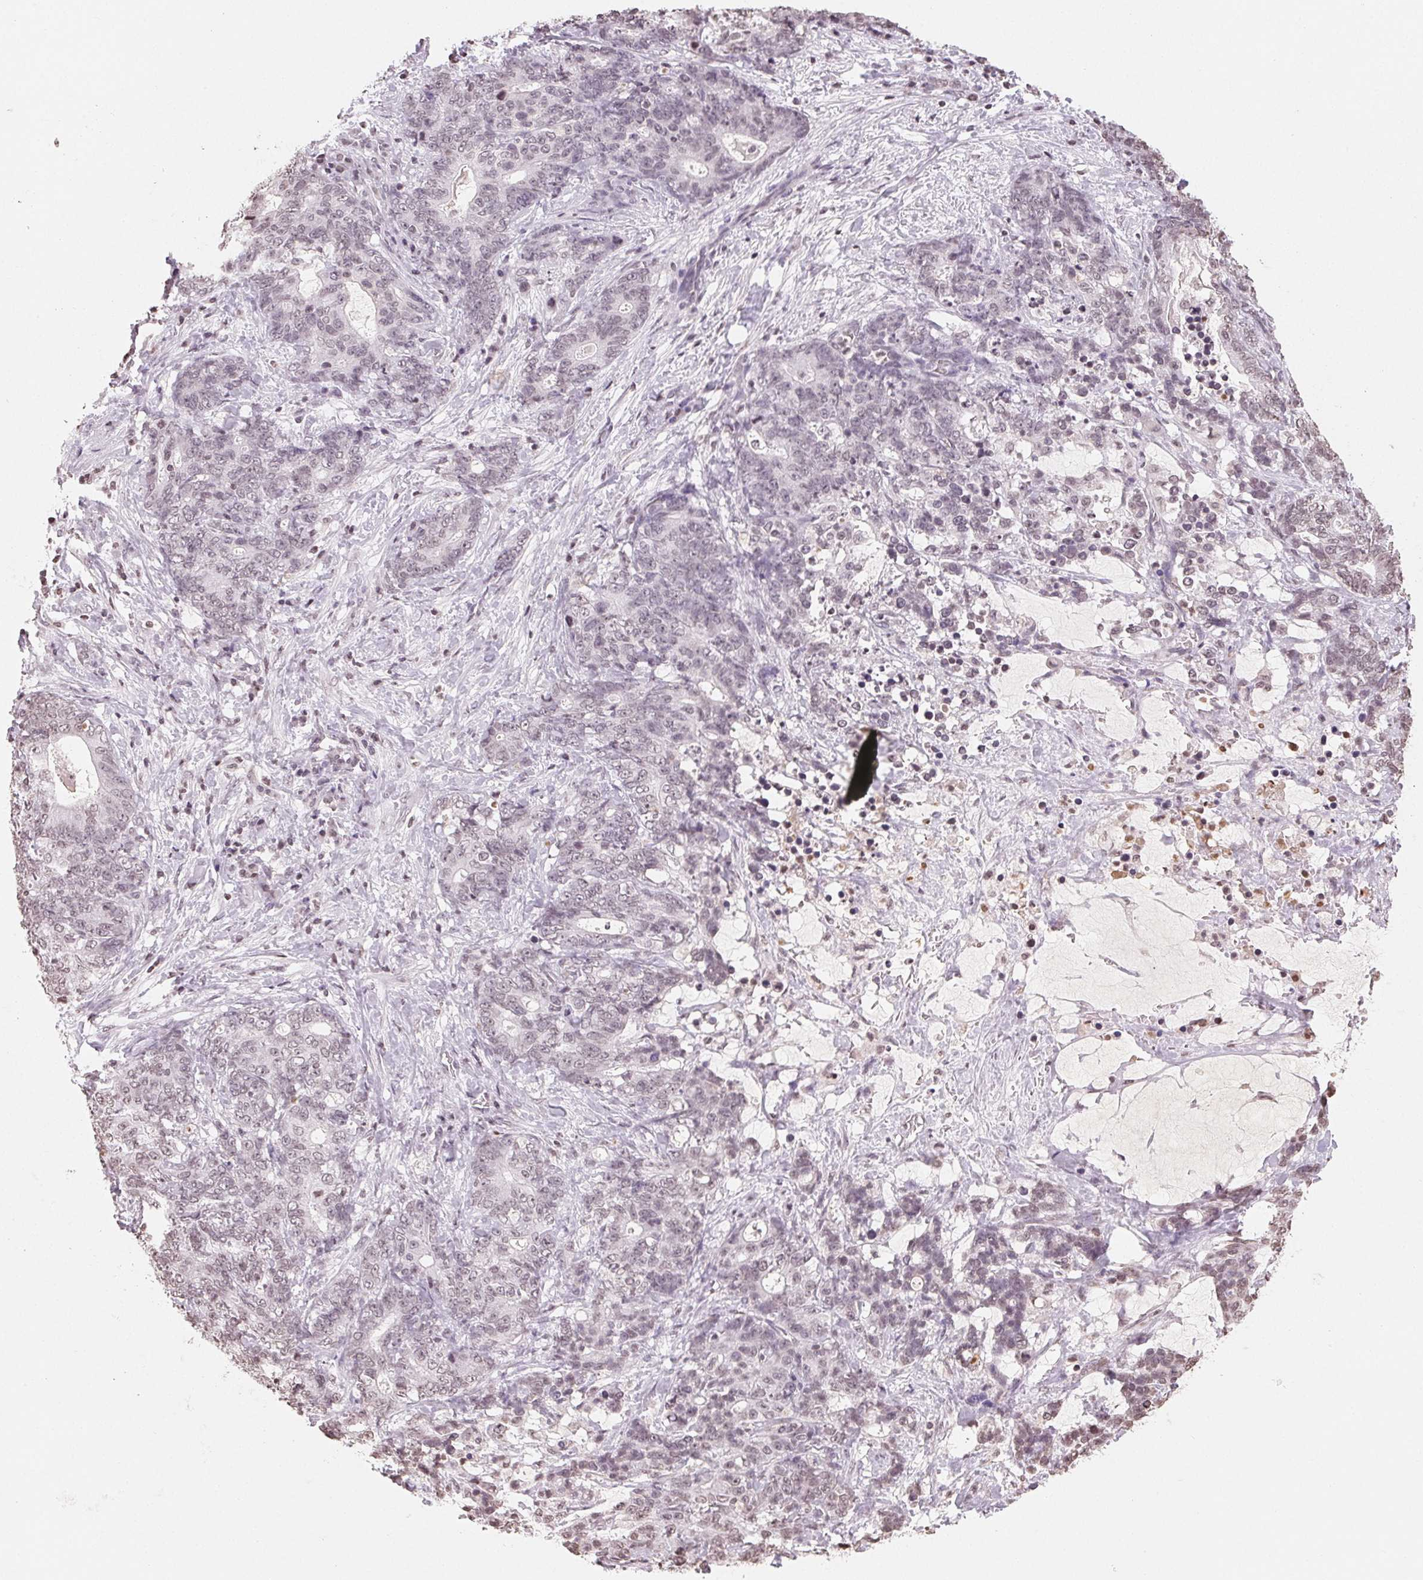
{"staining": {"intensity": "negative", "quantity": "none", "location": "none"}, "tissue": "stomach cancer", "cell_type": "Tumor cells", "image_type": "cancer", "snomed": [{"axis": "morphology", "description": "Normal tissue, NOS"}, {"axis": "morphology", "description": "Adenocarcinoma, NOS"}, {"axis": "topography", "description": "Stomach"}], "caption": "Immunohistochemistry of human stomach cancer (adenocarcinoma) displays no staining in tumor cells.", "gene": "TBP", "patient": {"sex": "female", "age": 64}}